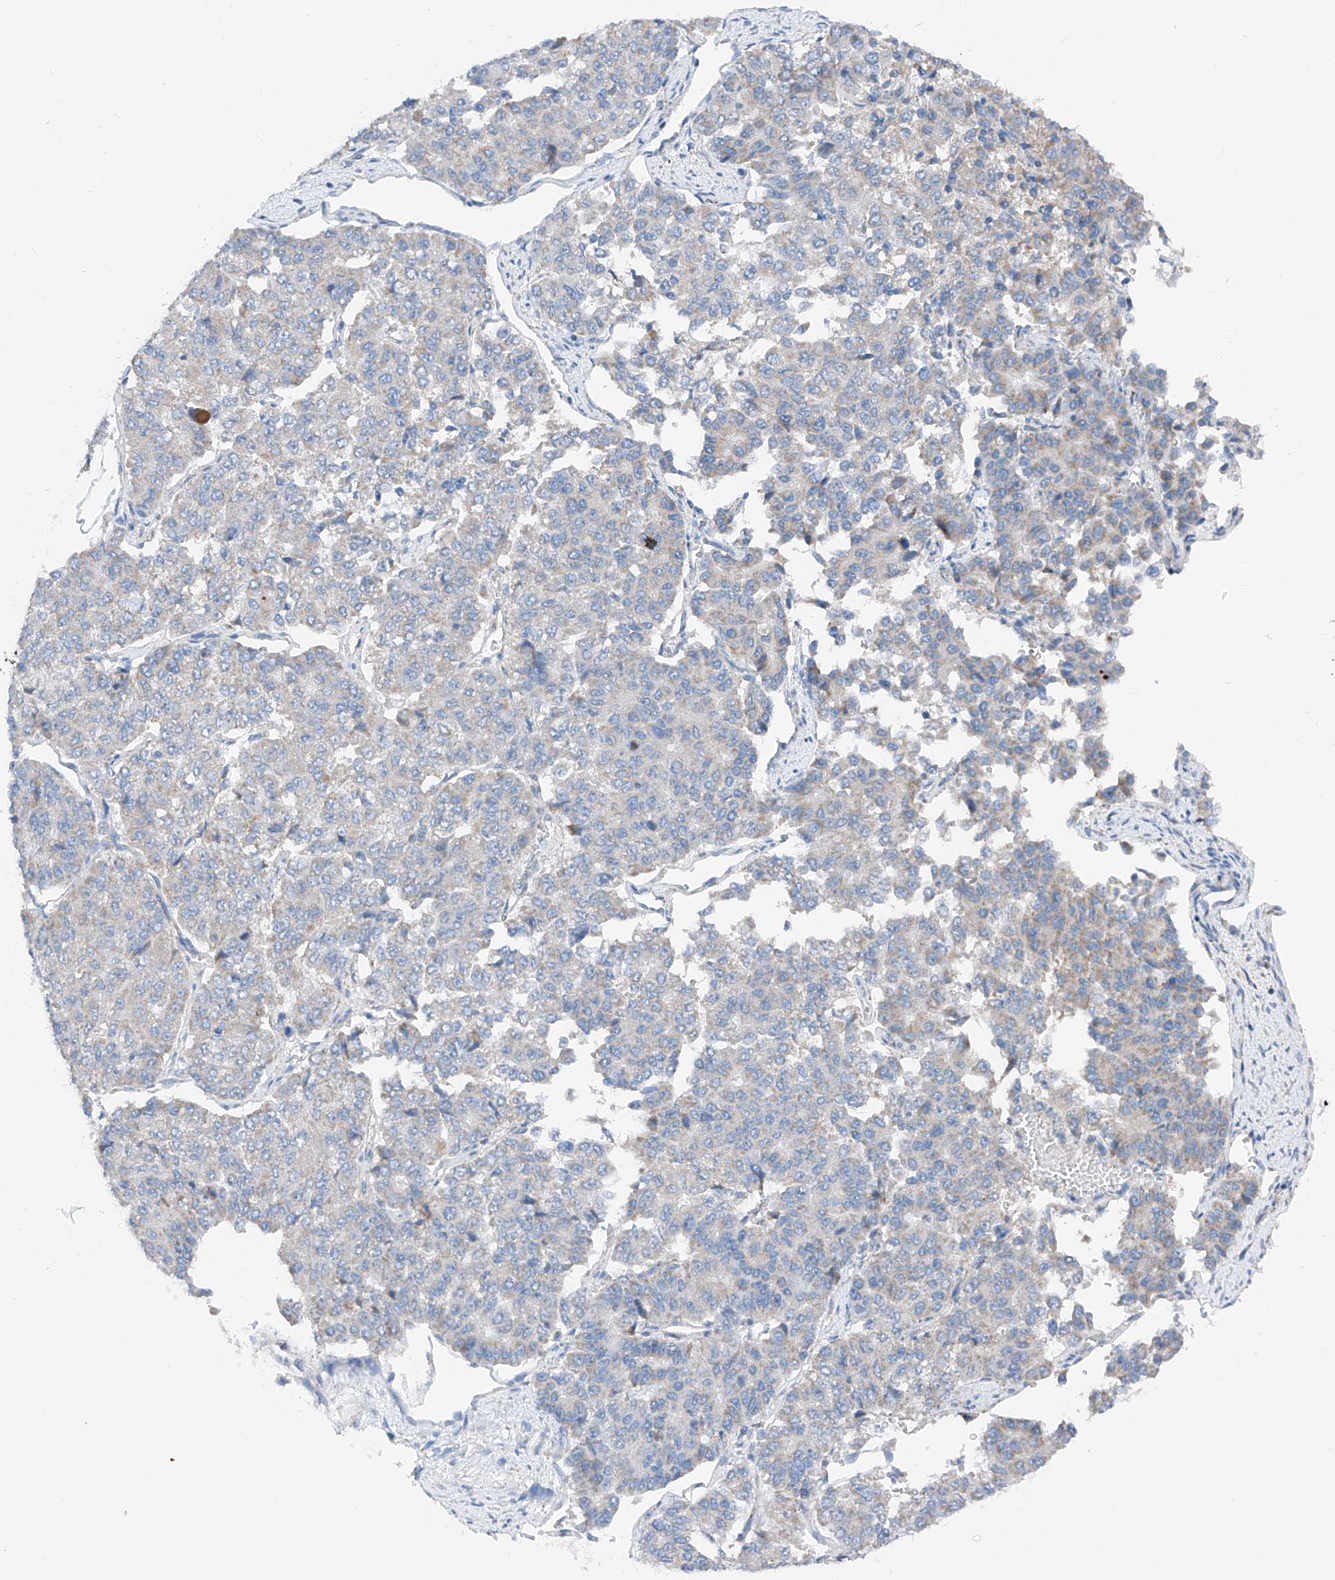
{"staining": {"intensity": "negative", "quantity": "none", "location": "none"}, "tissue": "pancreatic cancer", "cell_type": "Tumor cells", "image_type": "cancer", "snomed": [{"axis": "morphology", "description": "Adenocarcinoma, NOS"}, {"axis": "topography", "description": "Pancreas"}], "caption": "This is an immunohistochemistry (IHC) photomicrograph of human pancreatic cancer. There is no positivity in tumor cells.", "gene": "MRAP", "patient": {"sex": "male", "age": 50}}